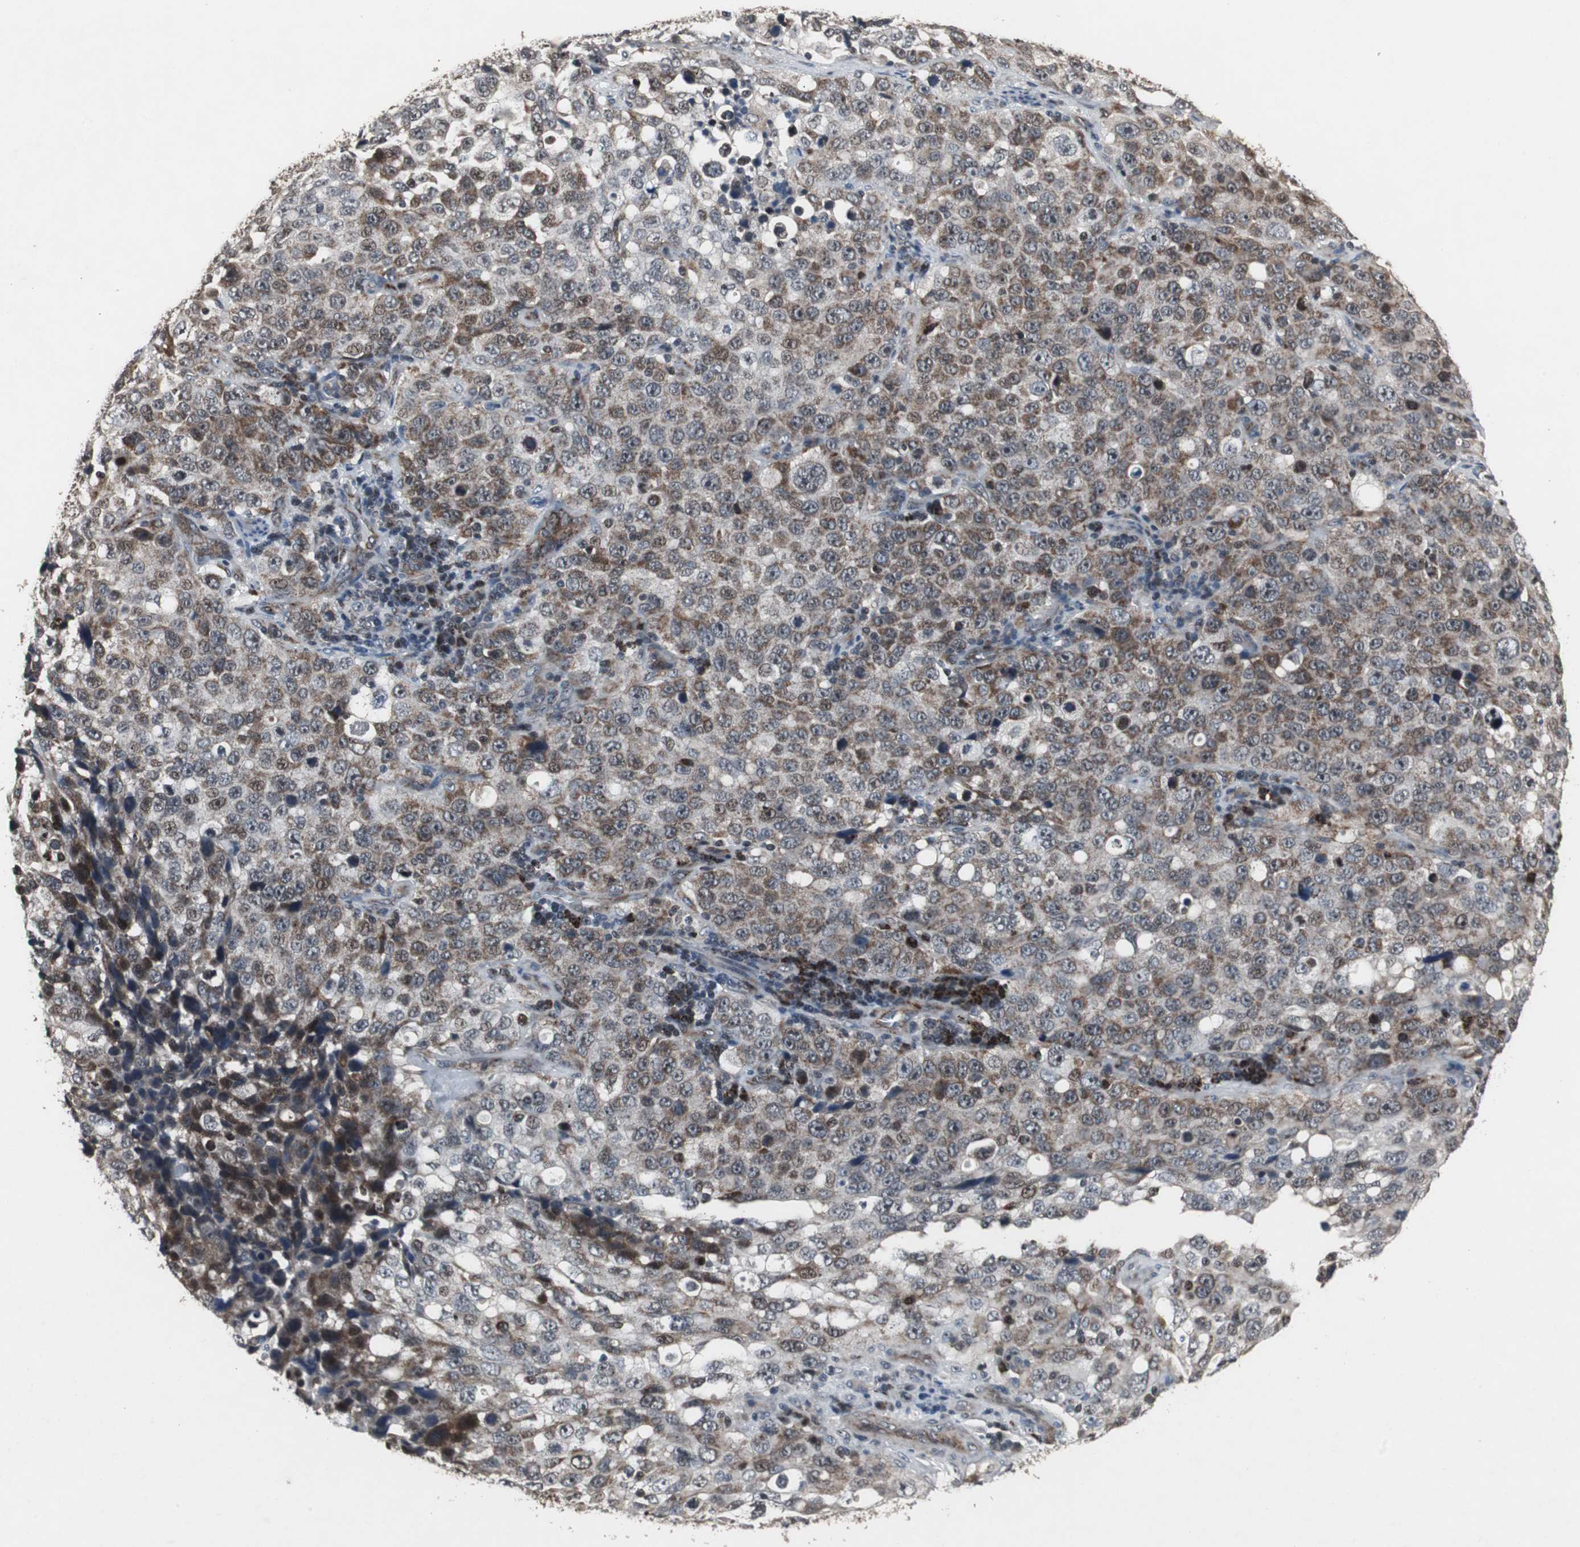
{"staining": {"intensity": "strong", "quantity": "25%-75%", "location": "cytoplasmic/membranous"}, "tissue": "stomach cancer", "cell_type": "Tumor cells", "image_type": "cancer", "snomed": [{"axis": "morphology", "description": "Normal tissue, NOS"}, {"axis": "morphology", "description": "Adenocarcinoma, NOS"}, {"axis": "topography", "description": "Stomach"}], "caption": "Strong cytoplasmic/membranous protein expression is appreciated in about 25%-75% of tumor cells in stomach adenocarcinoma.", "gene": "MRPL40", "patient": {"sex": "male", "age": 48}}